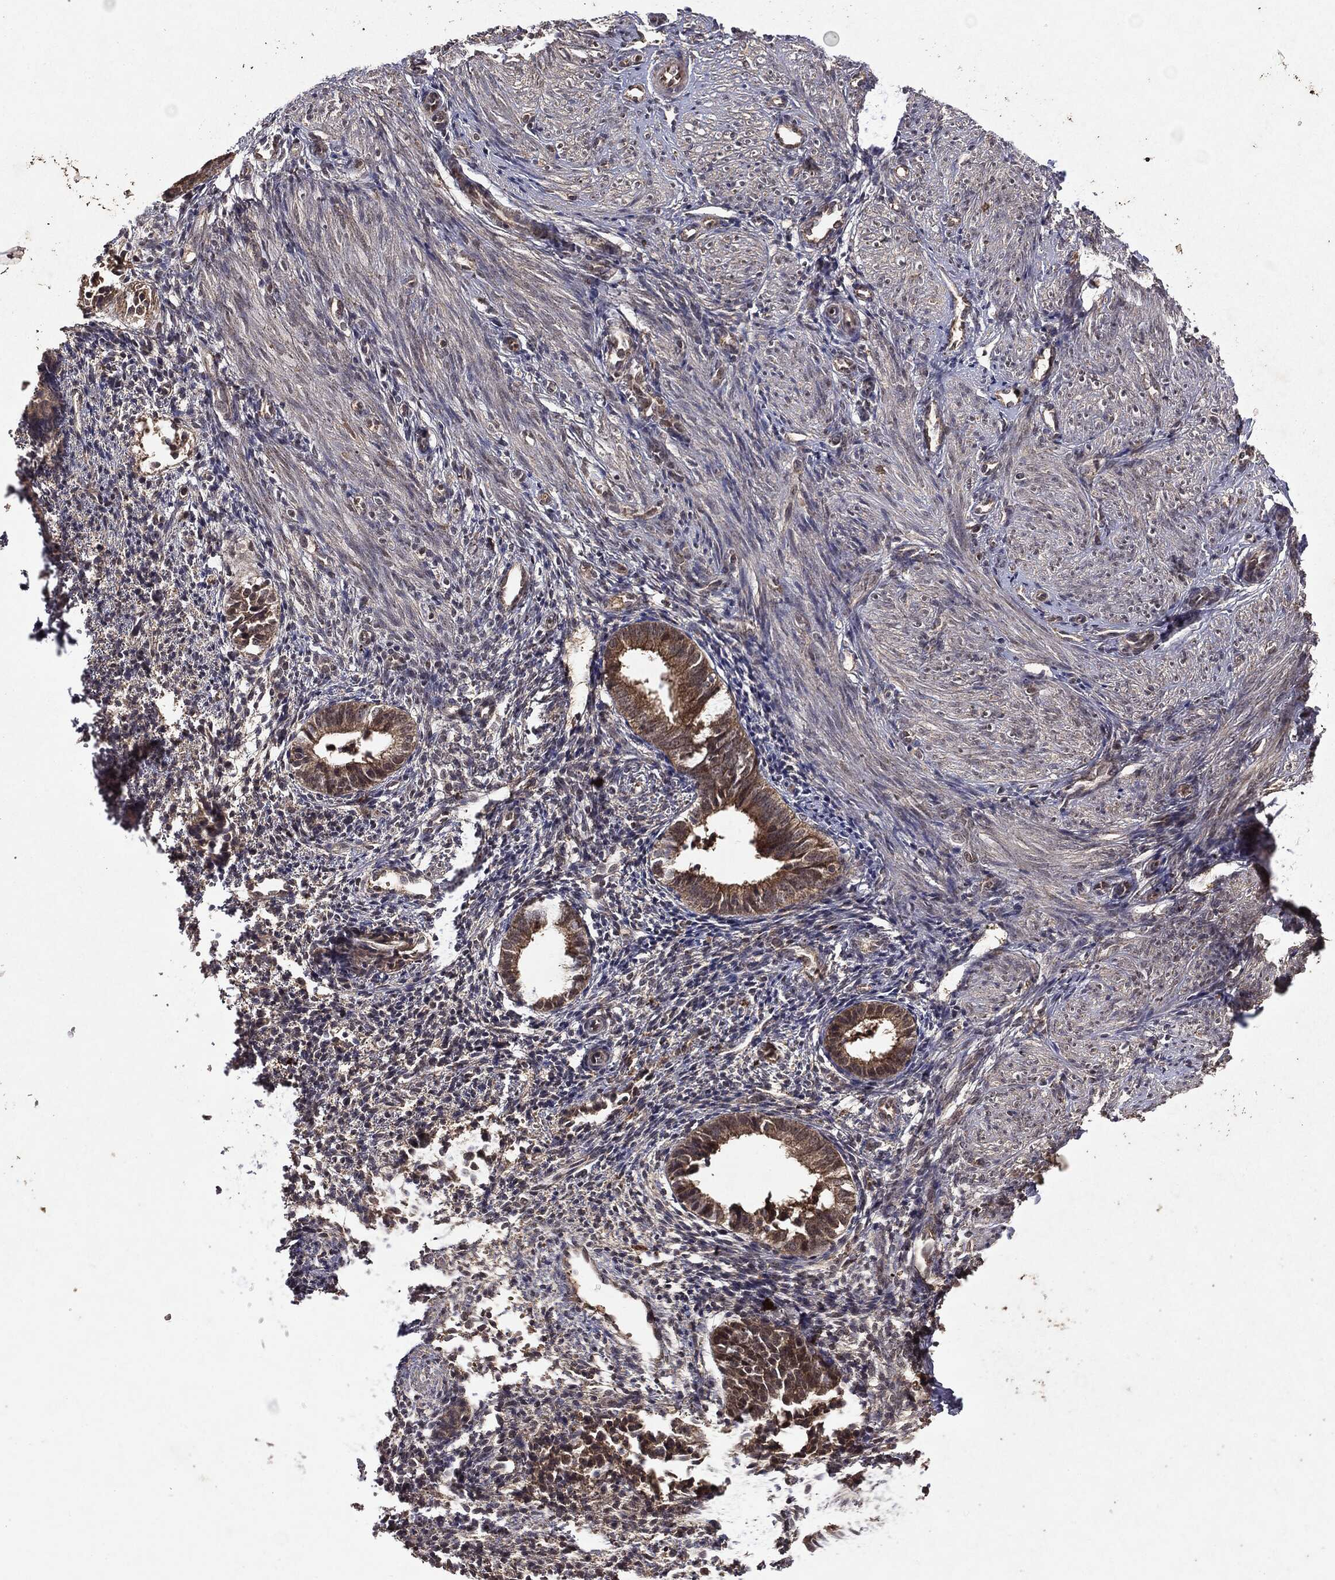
{"staining": {"intensity": "weak", "quantity": "<25%", "location": "cytoplasmic/membranous"}, "tissue": "endometrium", "cell_type": "Cells in endometrial stroma", "image_type": "normal", "snomed": [{"axis": "morphology", "description": "Normal tissue, NOS"}, {"axis": "topography", "description": "Endometrium"}], "caption": "Histopathology image shows no protein staining in cells in endometrial stroma of unremarkable endometrium. The staining is performed using DAB brown chromogen with nuclei counter-stained in using hematoxylin.", "gene": "MTOR", "patient": {"sex": "female", "age": 47}}